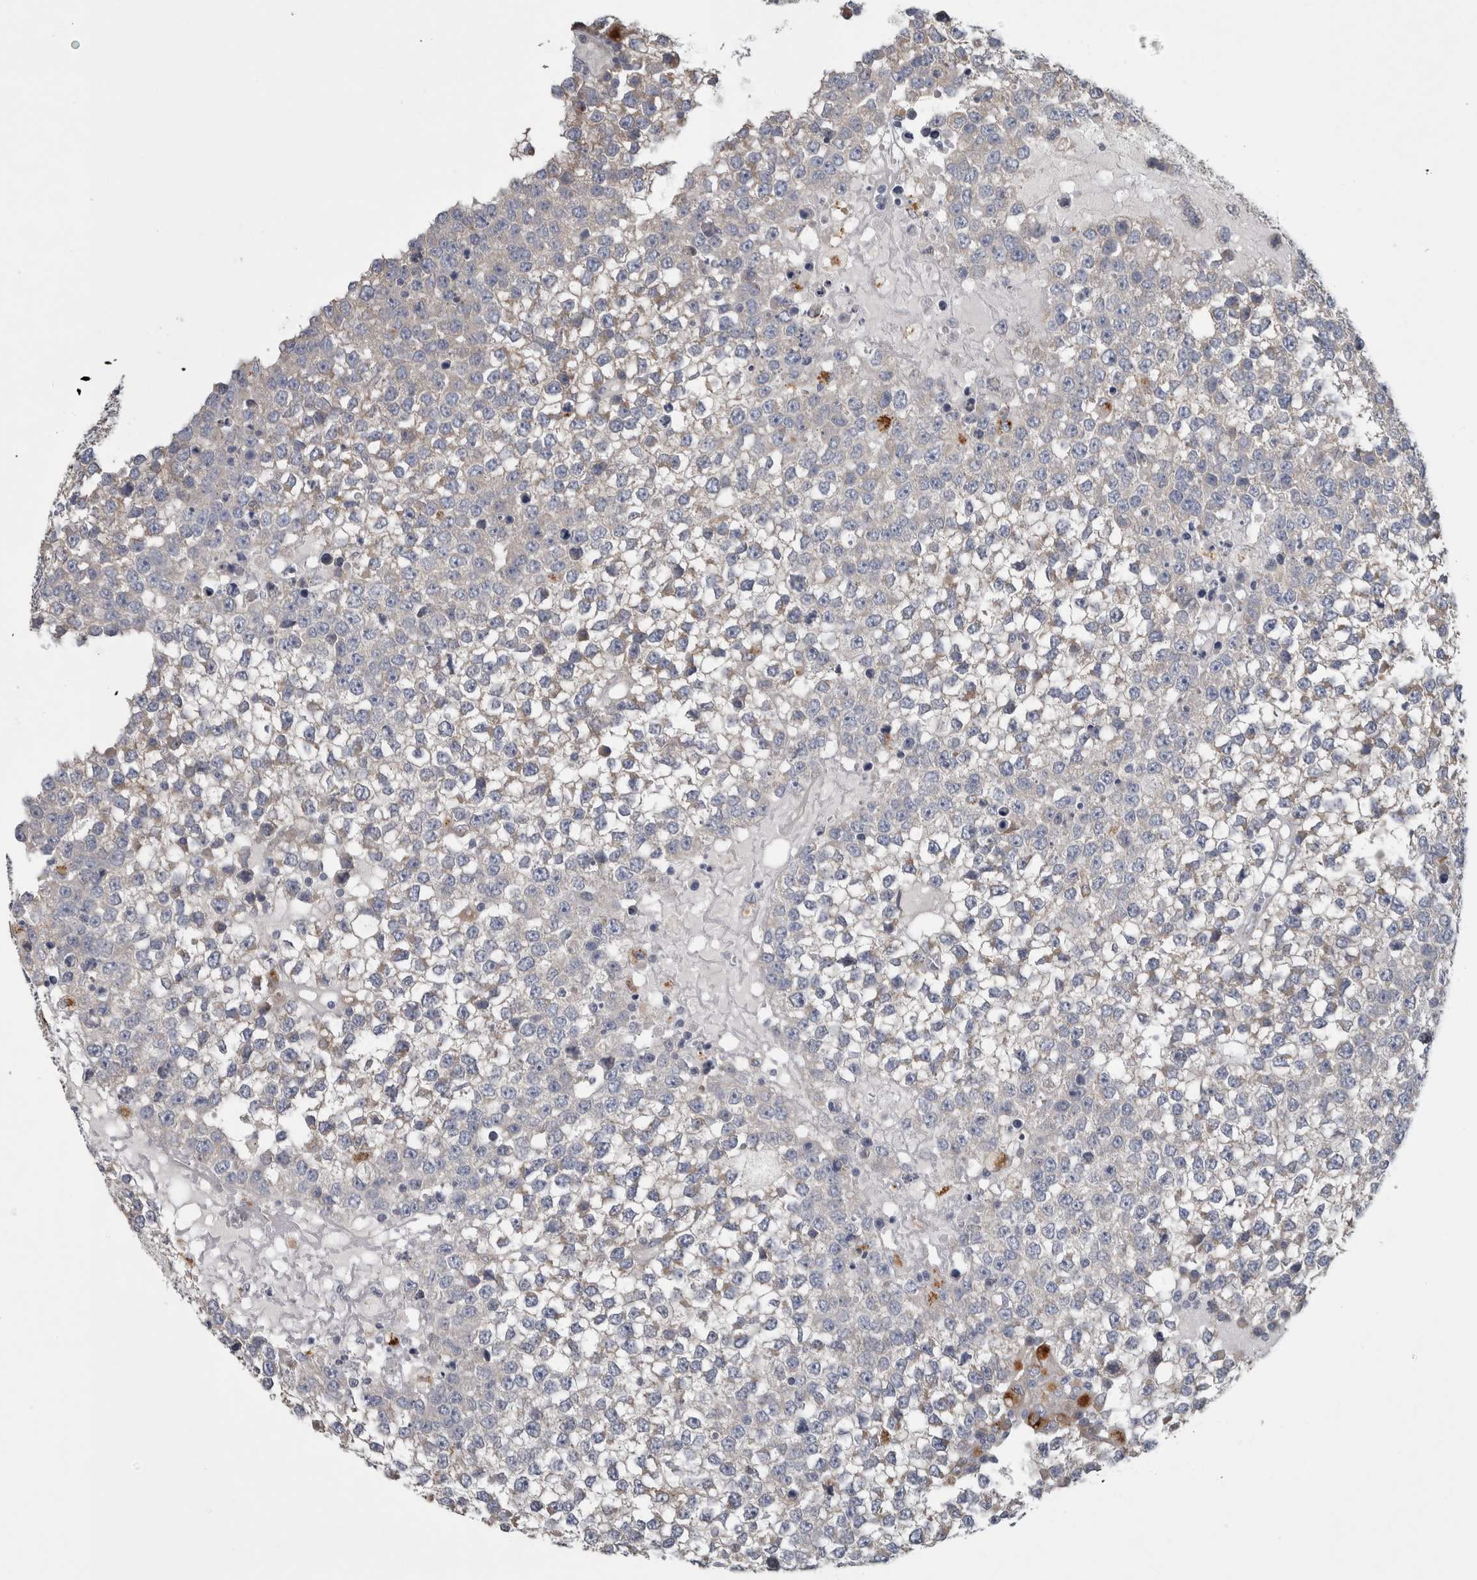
{"staining": {"intensity": "negative", "quantity": "none", "location": "none"}, "tissue": "testis cancer", "cell_type": "Tumor cells", "image_type": "cancer", "snomed": [{"axis": "morphology", "description": "Seminoma, NOS"}, {"axis": "topography", "description": "Testis"}], "caption": "IHC histopathology image of human testis cancer stained for a protein (brown), which demonstrates no staining in tumor cells. (Stains: DAB (3,3'-diaminobenzidine) immunohistochemistry (IHC) with hematoxylin counter stain, Microscopy: brightfield microscopy at high magnification).", "gene": "ATXN2", "patient": {"sex": "male", "age": 65}}